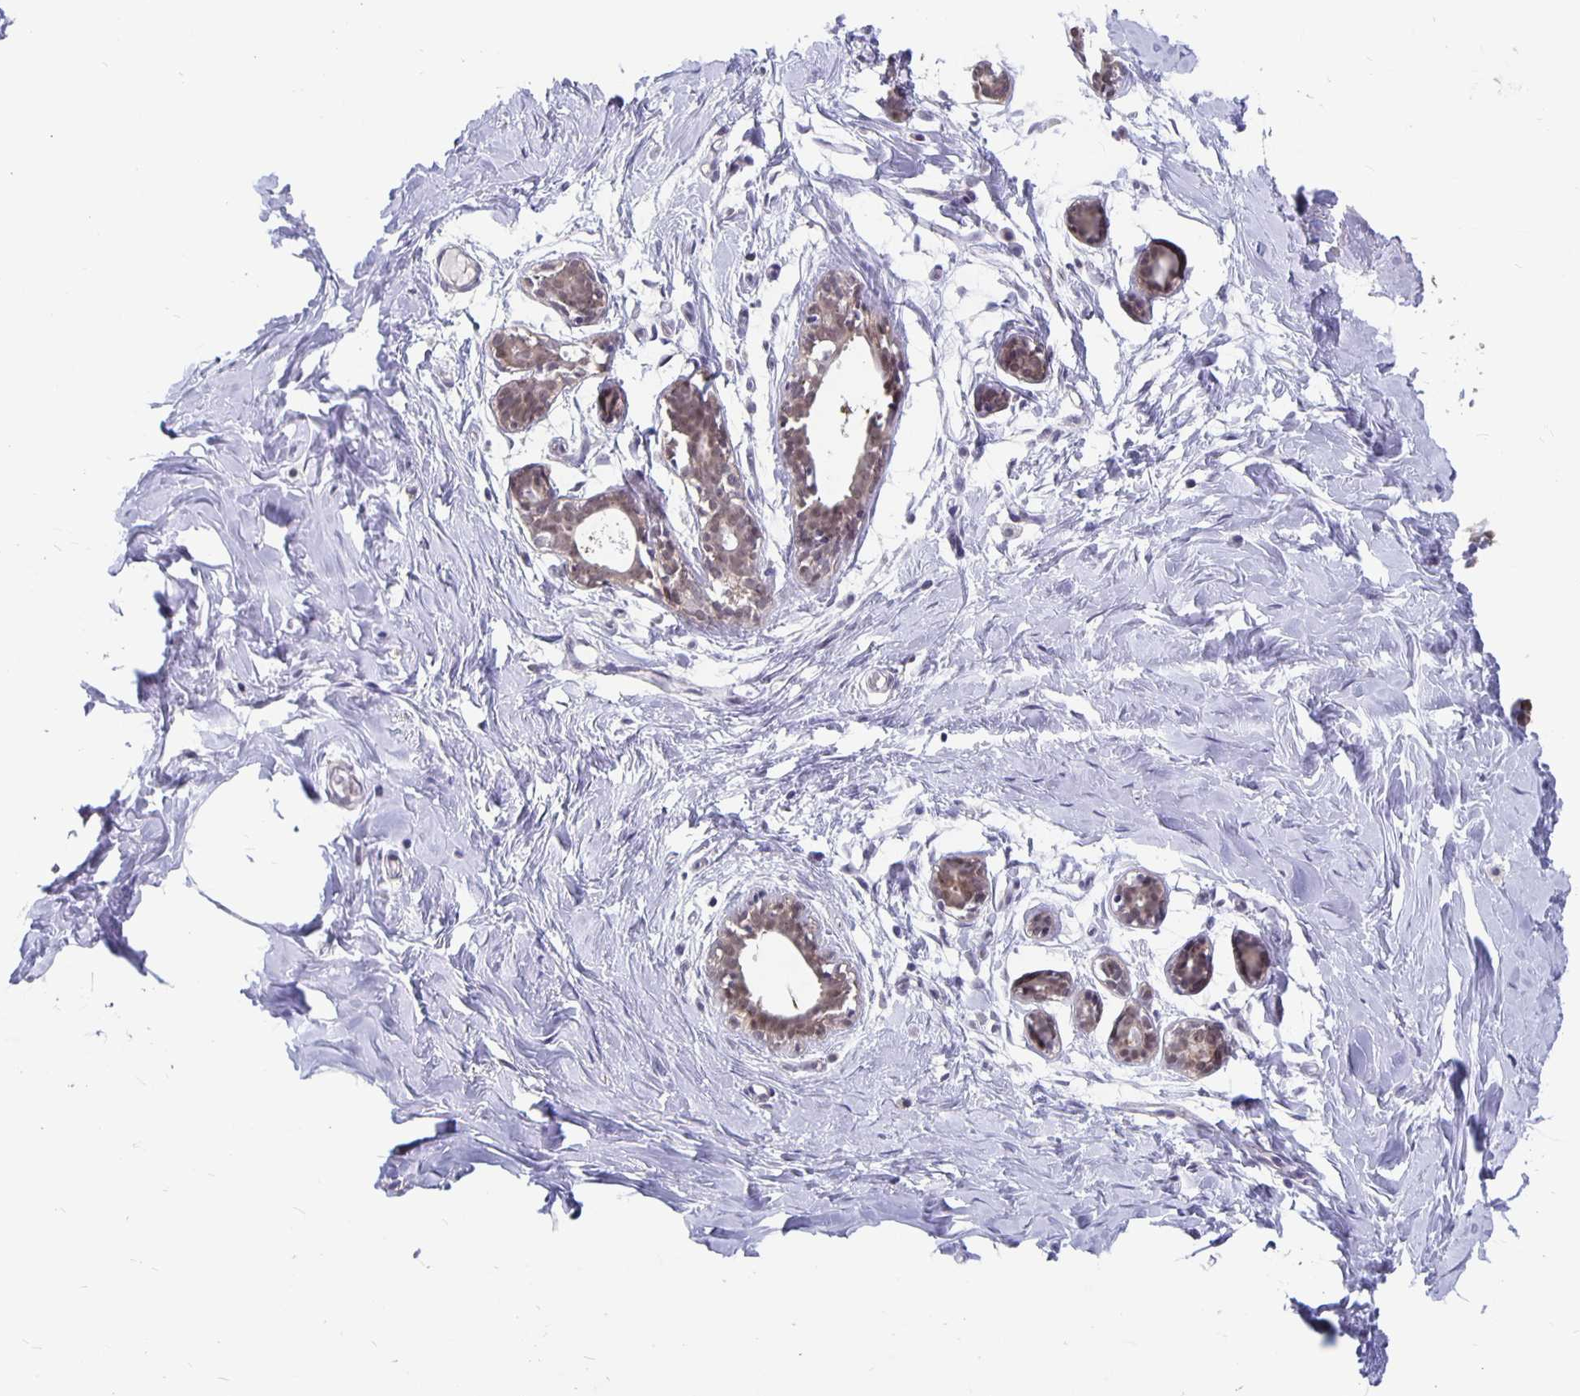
{"staining": {"intensity": "negative", "quantity": "none", "location": "none"}, "tissue": "breast", "cell_type": "Adipocytes", "image_type": "normal", "snomed": [{"axis": "morphology", "description": "Normal tissue, NOS"}, {"axis": "topography", "description": "Breast"}], "caption": "DAB (3,3'-diaminobenzidine) immunohistochemical staining of unremarkable breast exhibits no significant staining in adipocytes. (Brightfield microscopy of DAB IHC at high magnification).", "gene": "ZNF691", "patient": {"sex": "female", "age": 27}}